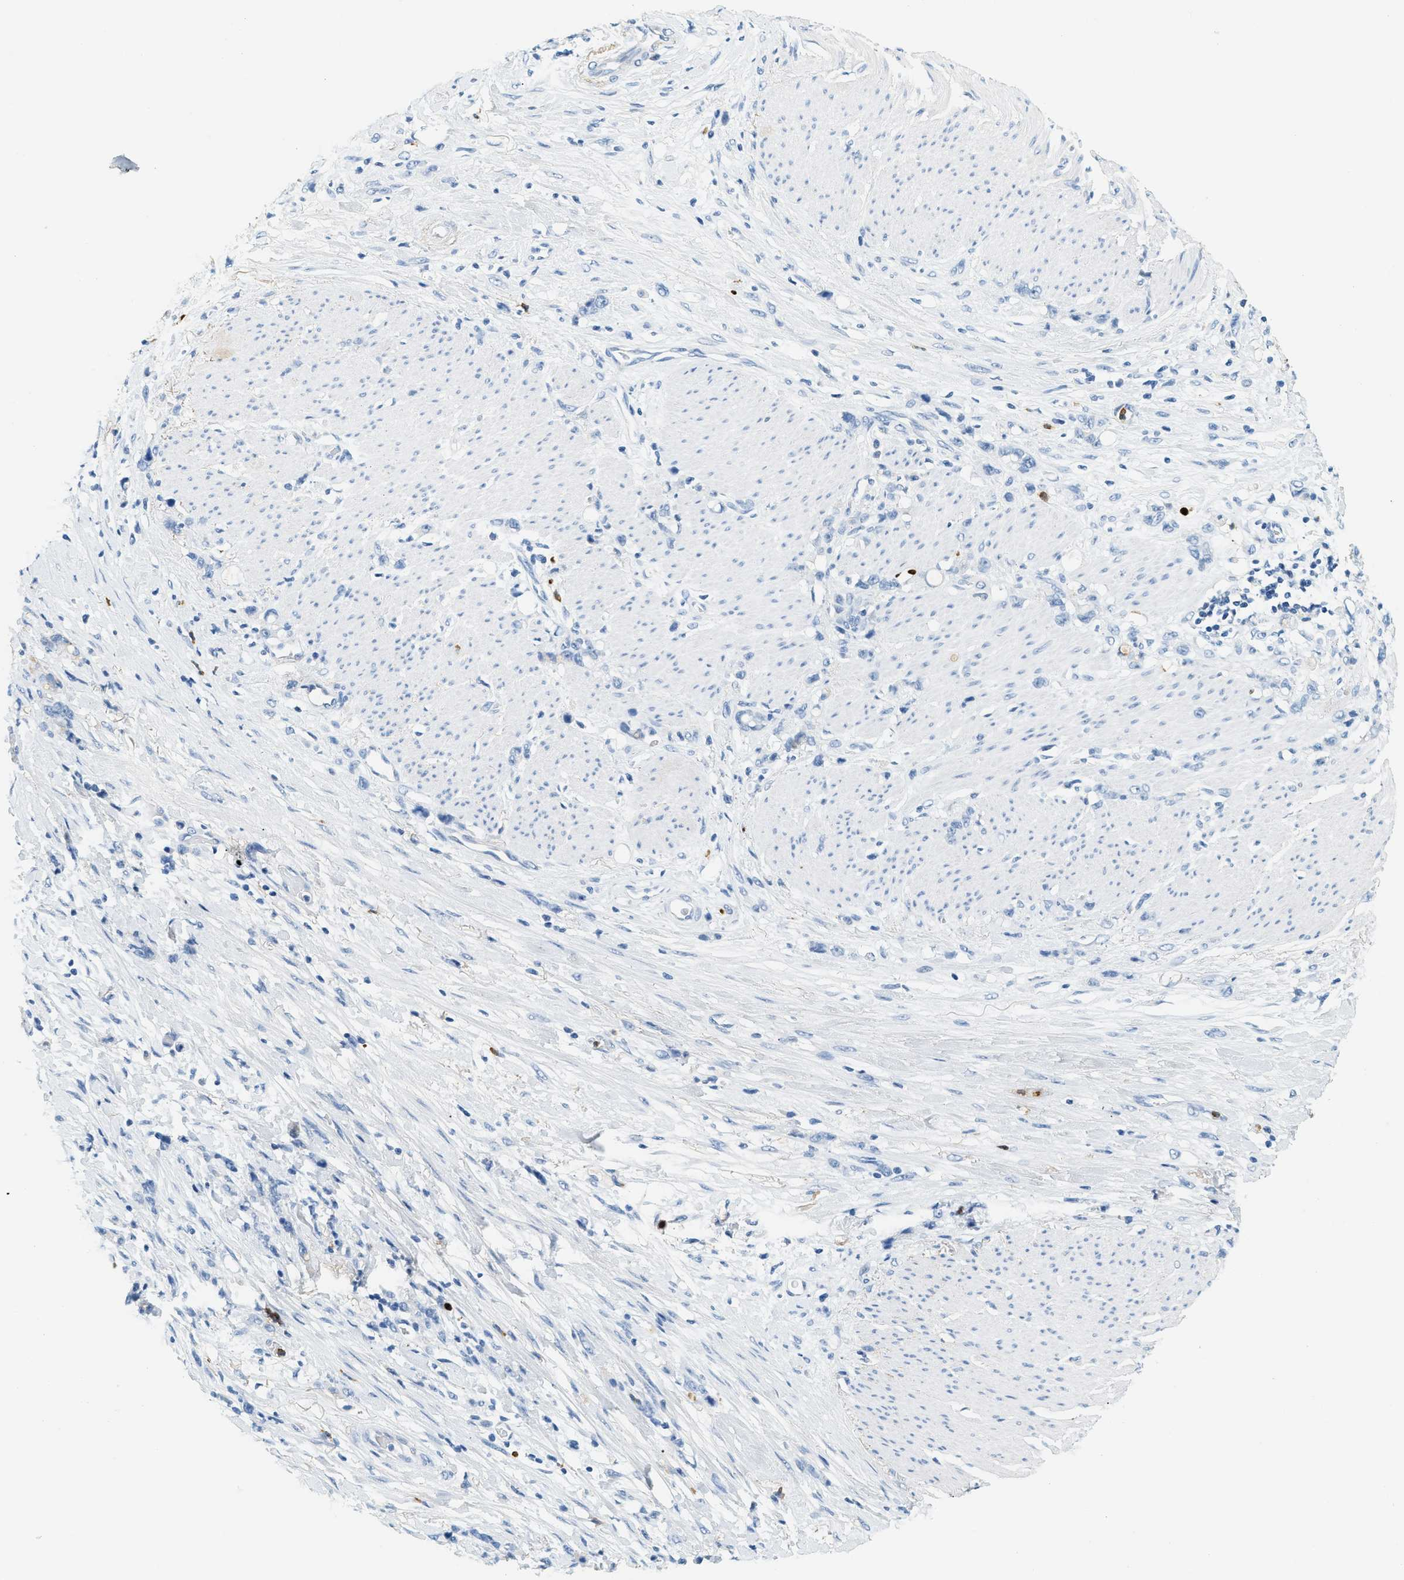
{"staining": {"intensity": "negative", "quantity": "none", "location": "none"}, "tissue": "stomach cancer", "cell_type": "Tumor cells", "image_type": "cancer", "snomed": [{"axis": "morphology", "description": "Adenocarcinoma, NOS"}, {"axis": "topography", "description": "Stomach, lower"}], "caption": "A high-resolution photomicrograph shows IHC staining of stomach cancer (adenocarcinoma), which reveals no significant positivity in tumor cells. (DAB immunohistochemistry (IHC) with hematoxylin counter stain).", "gene": "LCN2", "patient": {"sex": "male", "age": 88}}